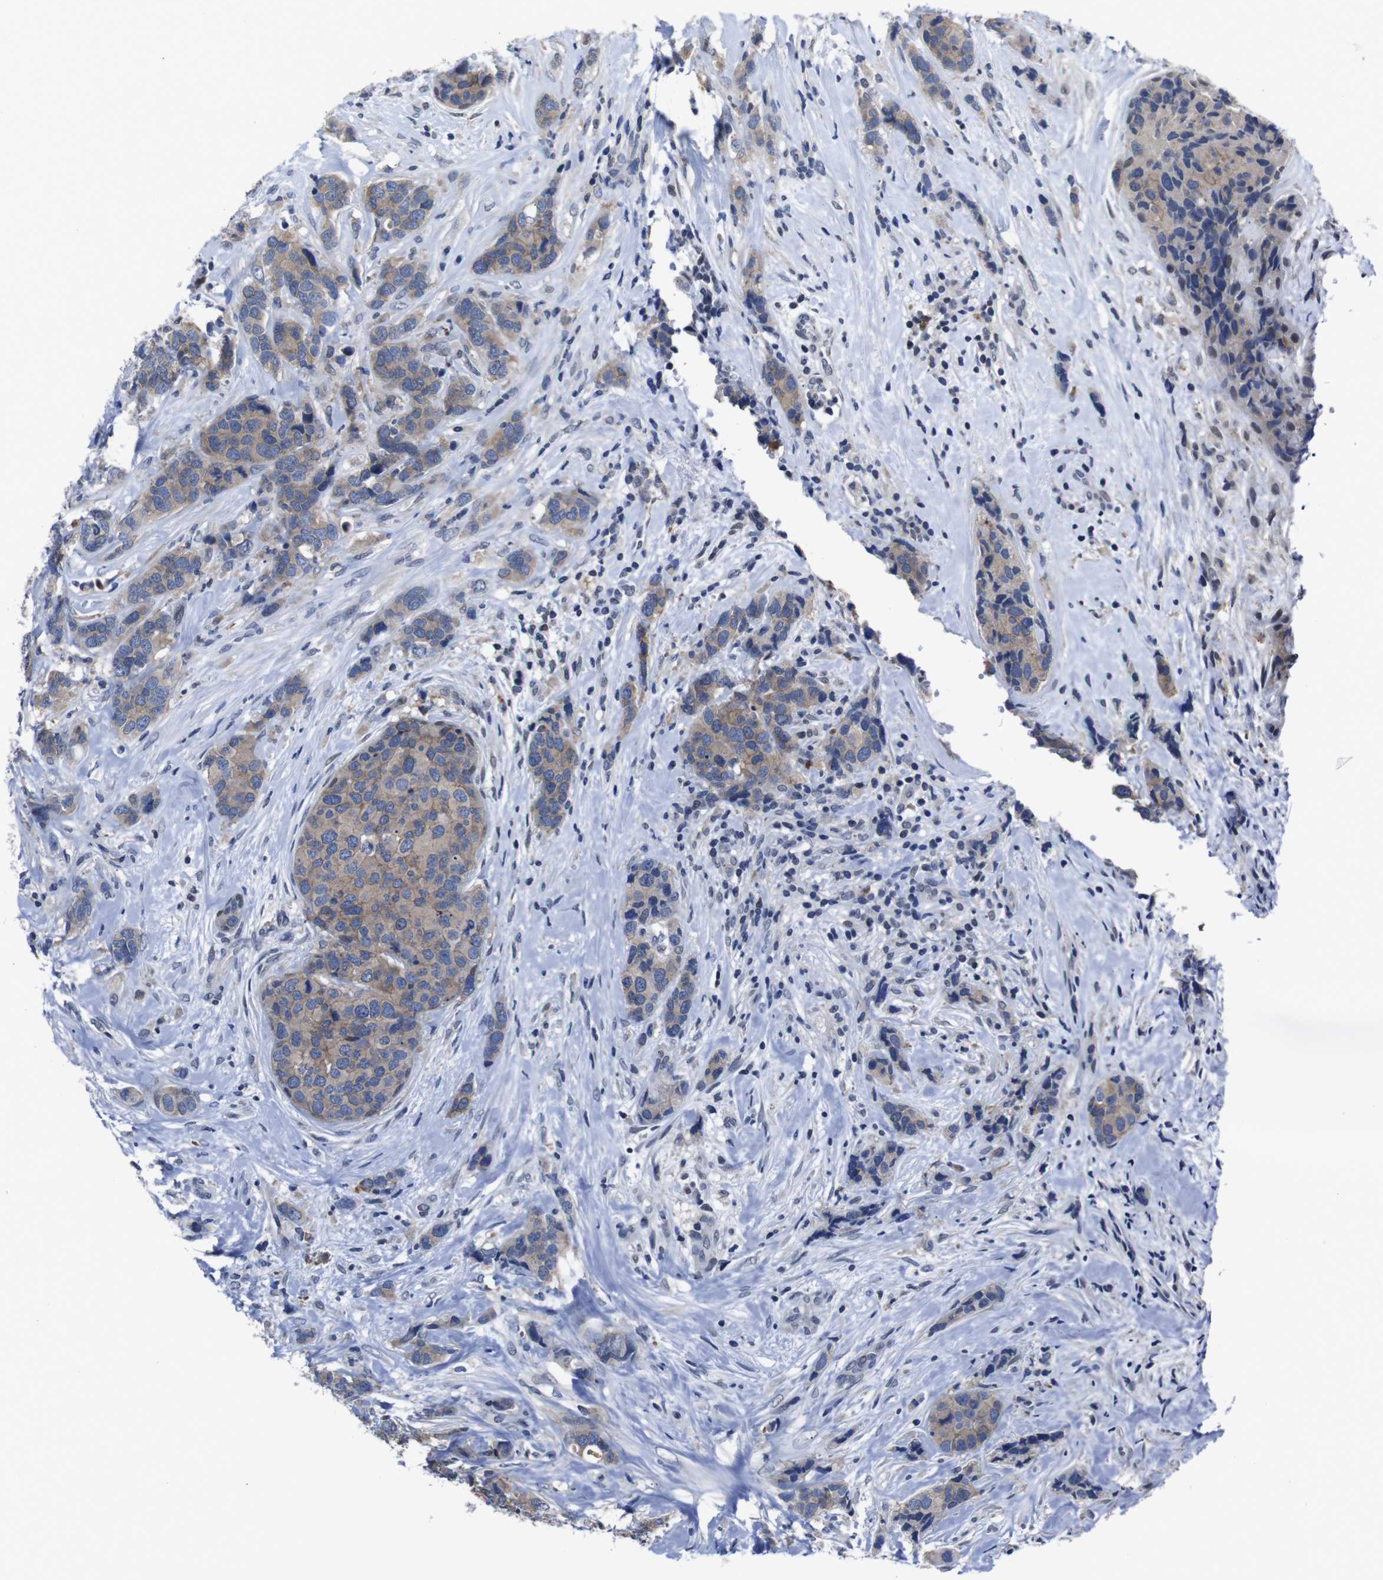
{"staining": {"intensity": "moderate", "quantity": ">75%", "location": "cytoplasmic/membranous"}, "tissue": "breast cancer", "cell_type": "Tumor cells", "image_type": "cancer", "snomed": [{"axis": "morphology", "description": "Lobular carcinoma"}, {"axis": "topography", "description": "Breast"}], "caption": "Immunohistochemistry of human breast cancer (lobular carcinoma) shows medium levels of moderate cytoplasmic/membranous staining in approximately >75% of tumor cells. (DAB IHC, brown staining for protein, blue staining for nuclei).", "gene": "SEMA4B", "patient": {"sex": "female", "age": 59}}